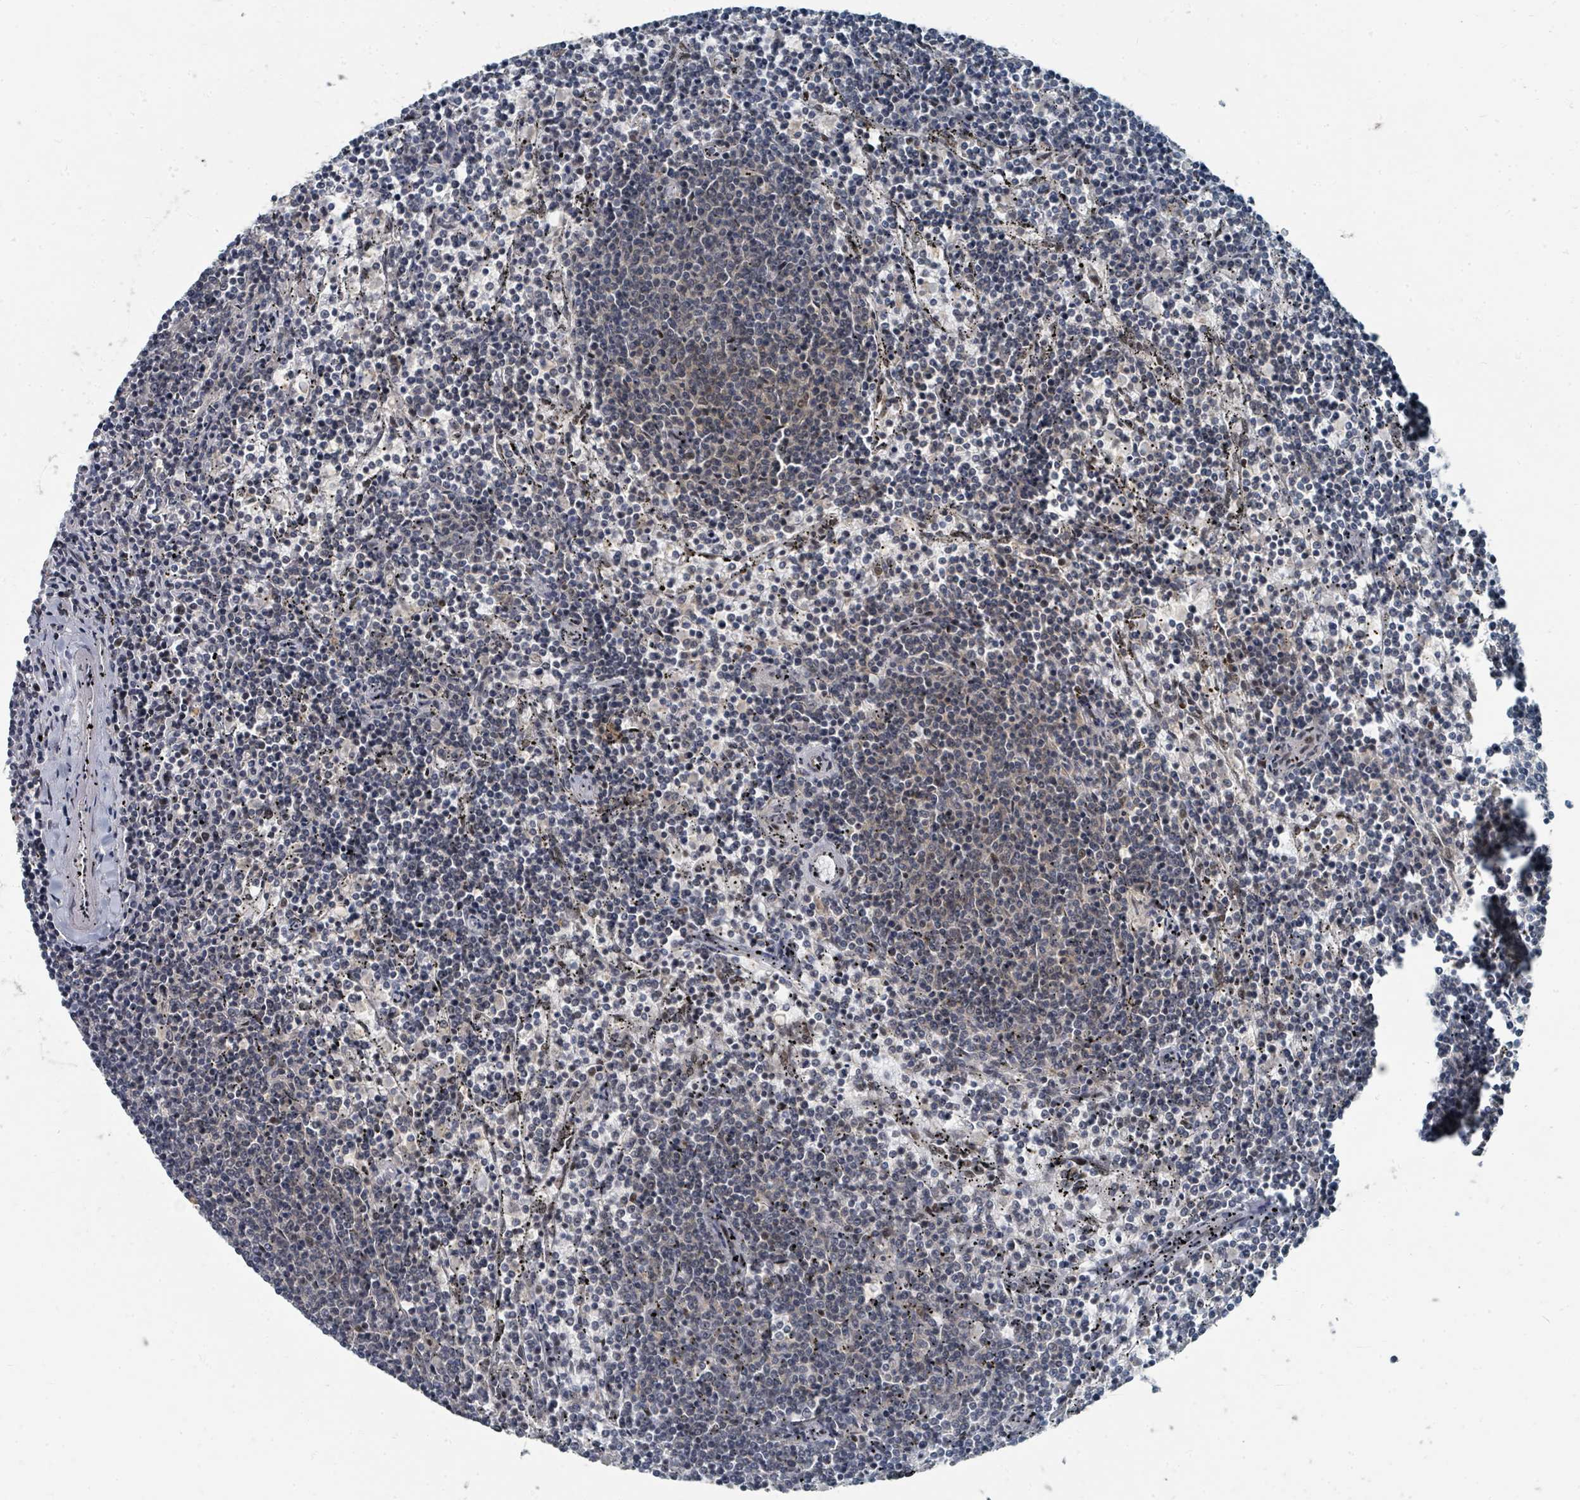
{"staining": {"intensity": "negative", "quantity": "none", "location": "none"}, "tissue": "lymphoma", "cell_type": "Tumor cells", "image_type": "cancer", "snomed": [{"axis": "morphology", "description": "Malignant lymphoma, non-Hodgkin's type, Low grade"}, {"axis": "topography", "description": "Spleen"}], "caption": "DAB (3,3'-diaminobenzidine) immunohistochemical staining of lymphoma displays no significant staining in tumor cells.", "gene": "UCK1", "patient": {"sex": "female", "age": 50}}